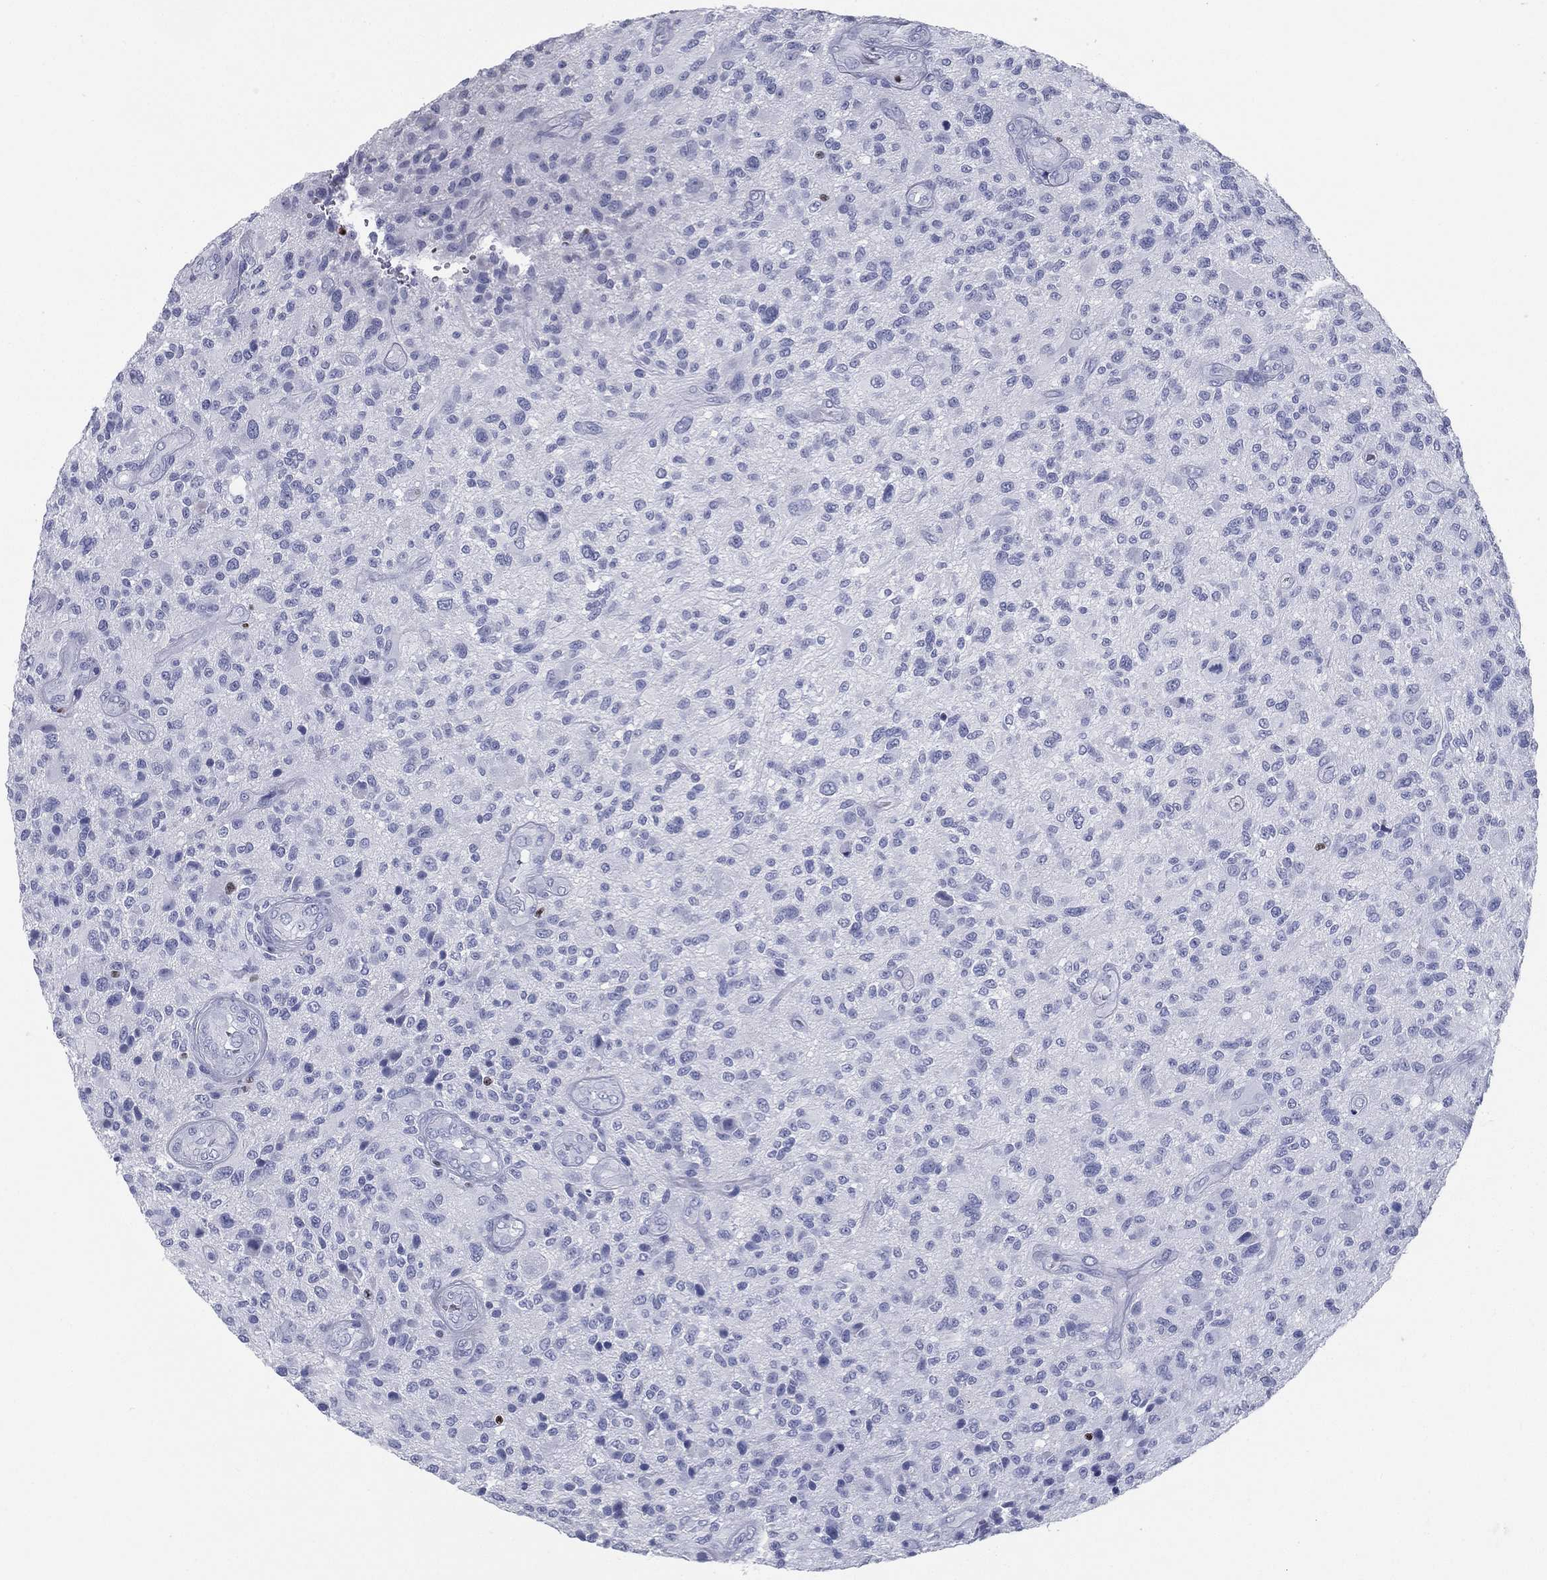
{"staining": {"intensity": "negative", "quantity": "none", "location": "none"}, "tissue": "glioma", "cell_type": "Tumor cells", "image_type": "cancer", "snomed": [{"axis": "morphology", "description": "Glioma, malignant, High grade"}, {"axis": "topography", "description": "Brain"}], "caption": "Tumor cells show no significant positivity in glioma. (DAB immunohistochemistry (IHC) with hematoxylin counter stain).", "gene": "PYHIN1", "patient": {"sex": "male", "age": 47}}